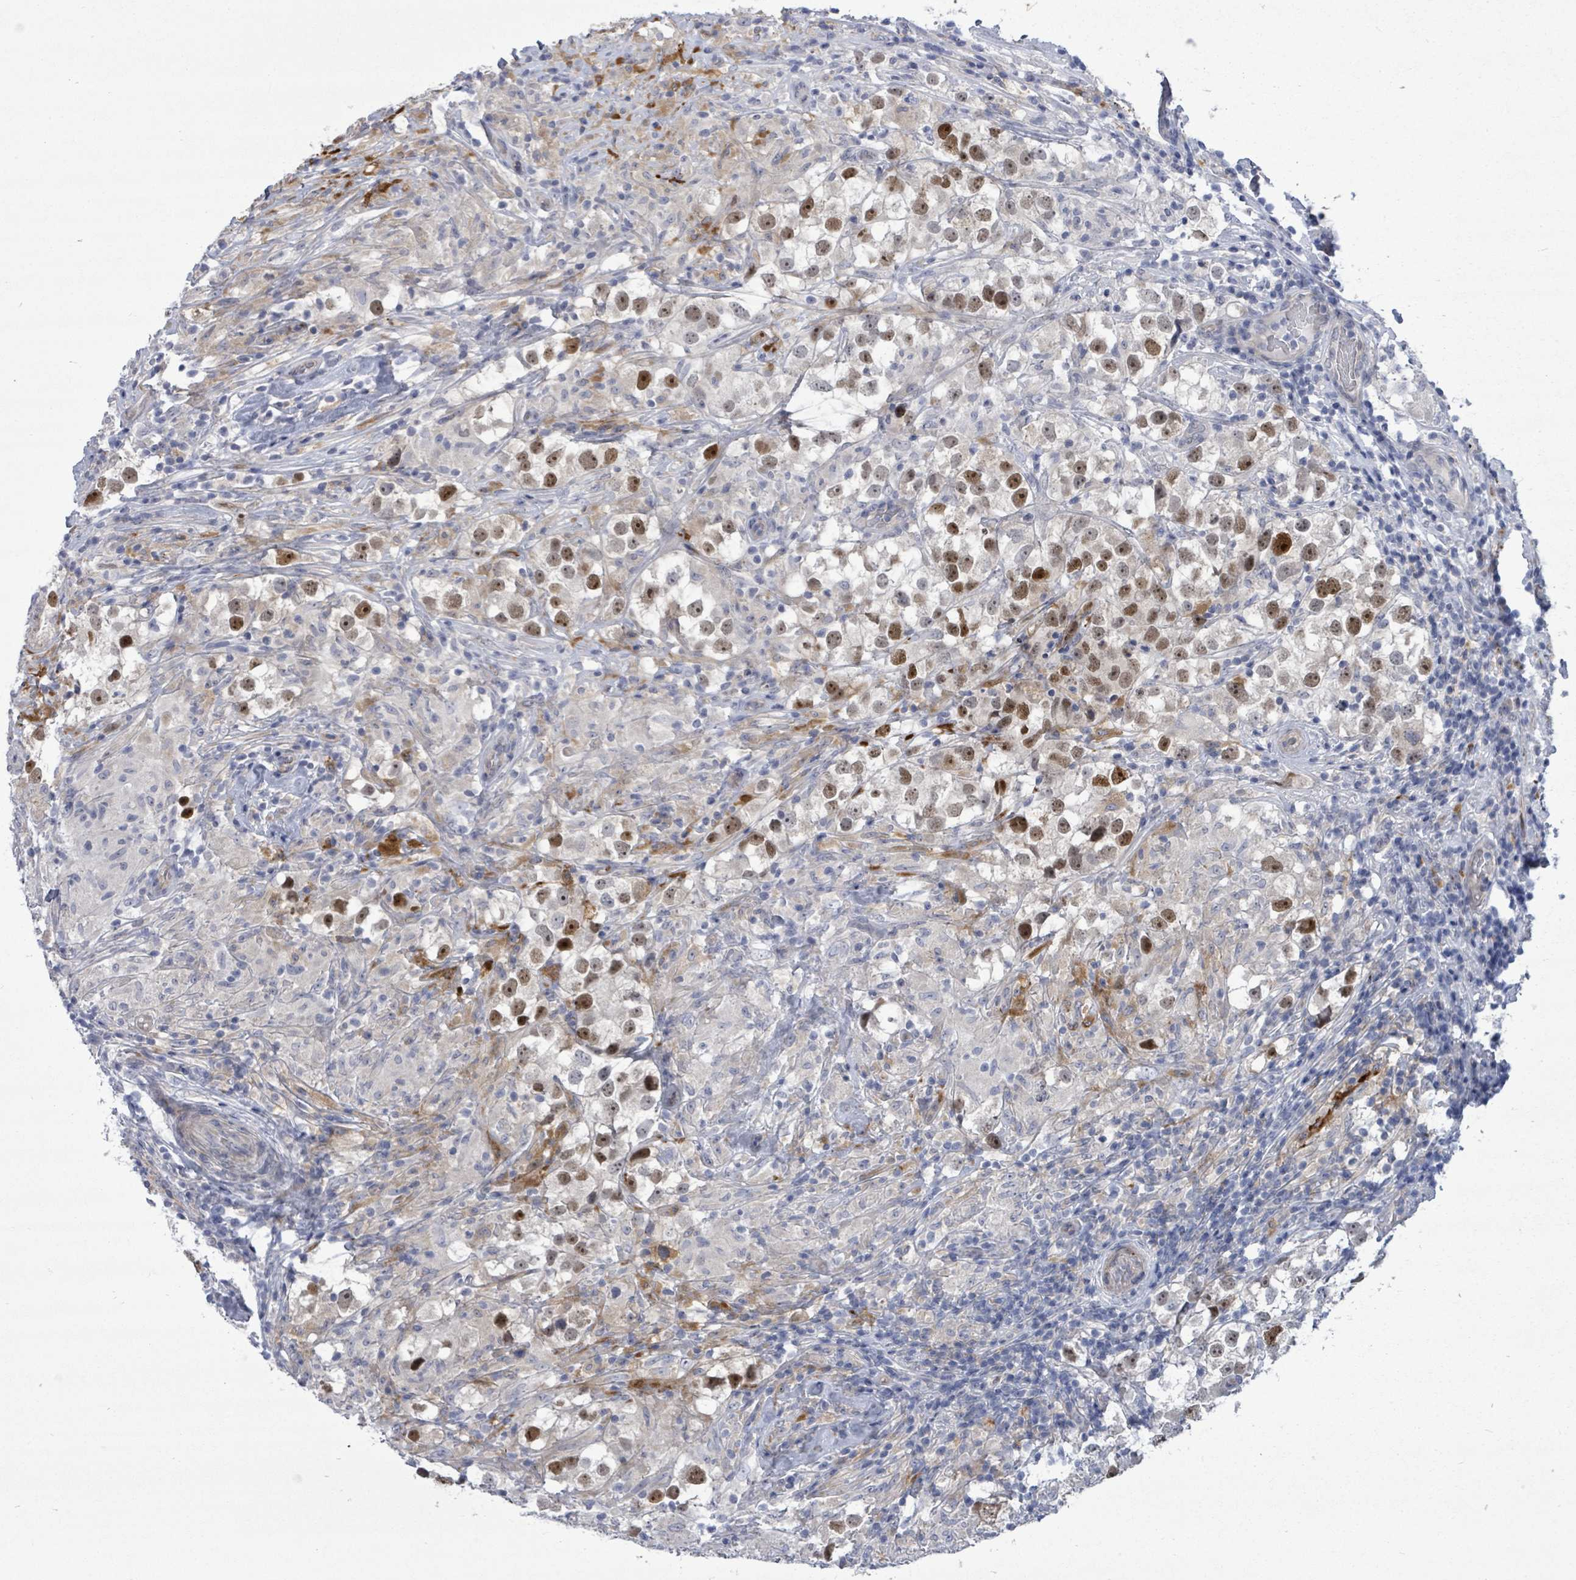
{"staining": {"intensity": "strong", "quantity": "<25%", "location": "nuclear"}, "tissue": "testis cancer", "cell_type": "Tumor cells", "image_type": "cancer", "snomed": [{"axis": "morphology", "description": "Seminoma, NOS"}, {"axis": "topography", "description": "Testis"}], "caption": "Human testis cancer stained with a brown dye demonstrates strong nuclear positive staining in approximately <25% of tumor cells.", "gene": "CT45A5", "patient": {"sex": "male", "age": 46}}